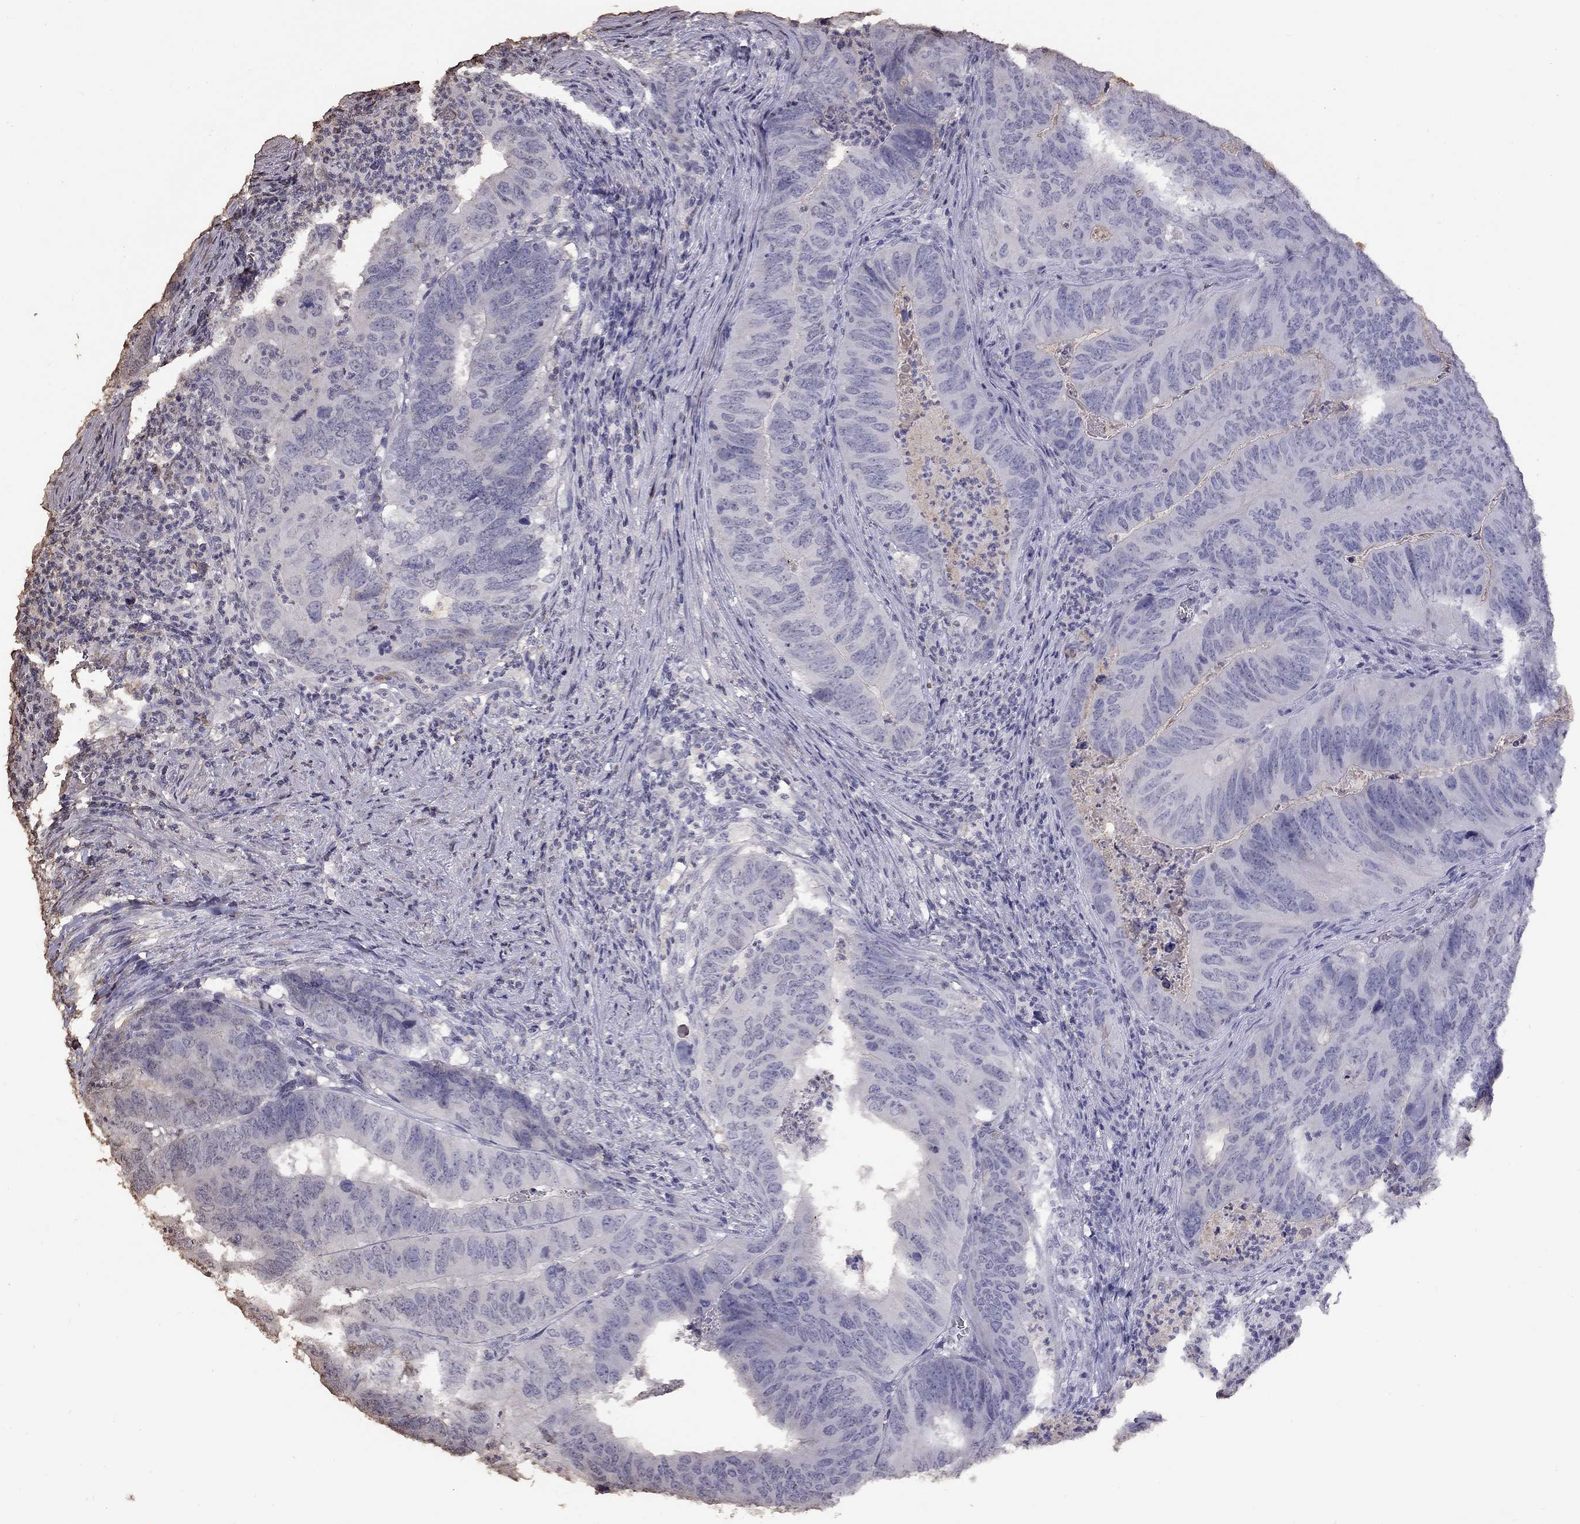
{"staining": {"intensity": "negative", "quantity": "none", "location": "none"}, "tissue": "colorectal cancer", "cell_type": "Tumor cells", "image_type": "cancer", "snomed": [{"axis": "morphology", "description": "Adenocarcinoma, NOS"}, {"axis": "topography", "description": "Colon"}], "caption": "IHC histopathology image of colorectal adenocarcinoma stained for a protein (brown), which displays no positivity in tumor cells.", "gene": "SUN3", "patient": {"sex": "male", "age": 79}}